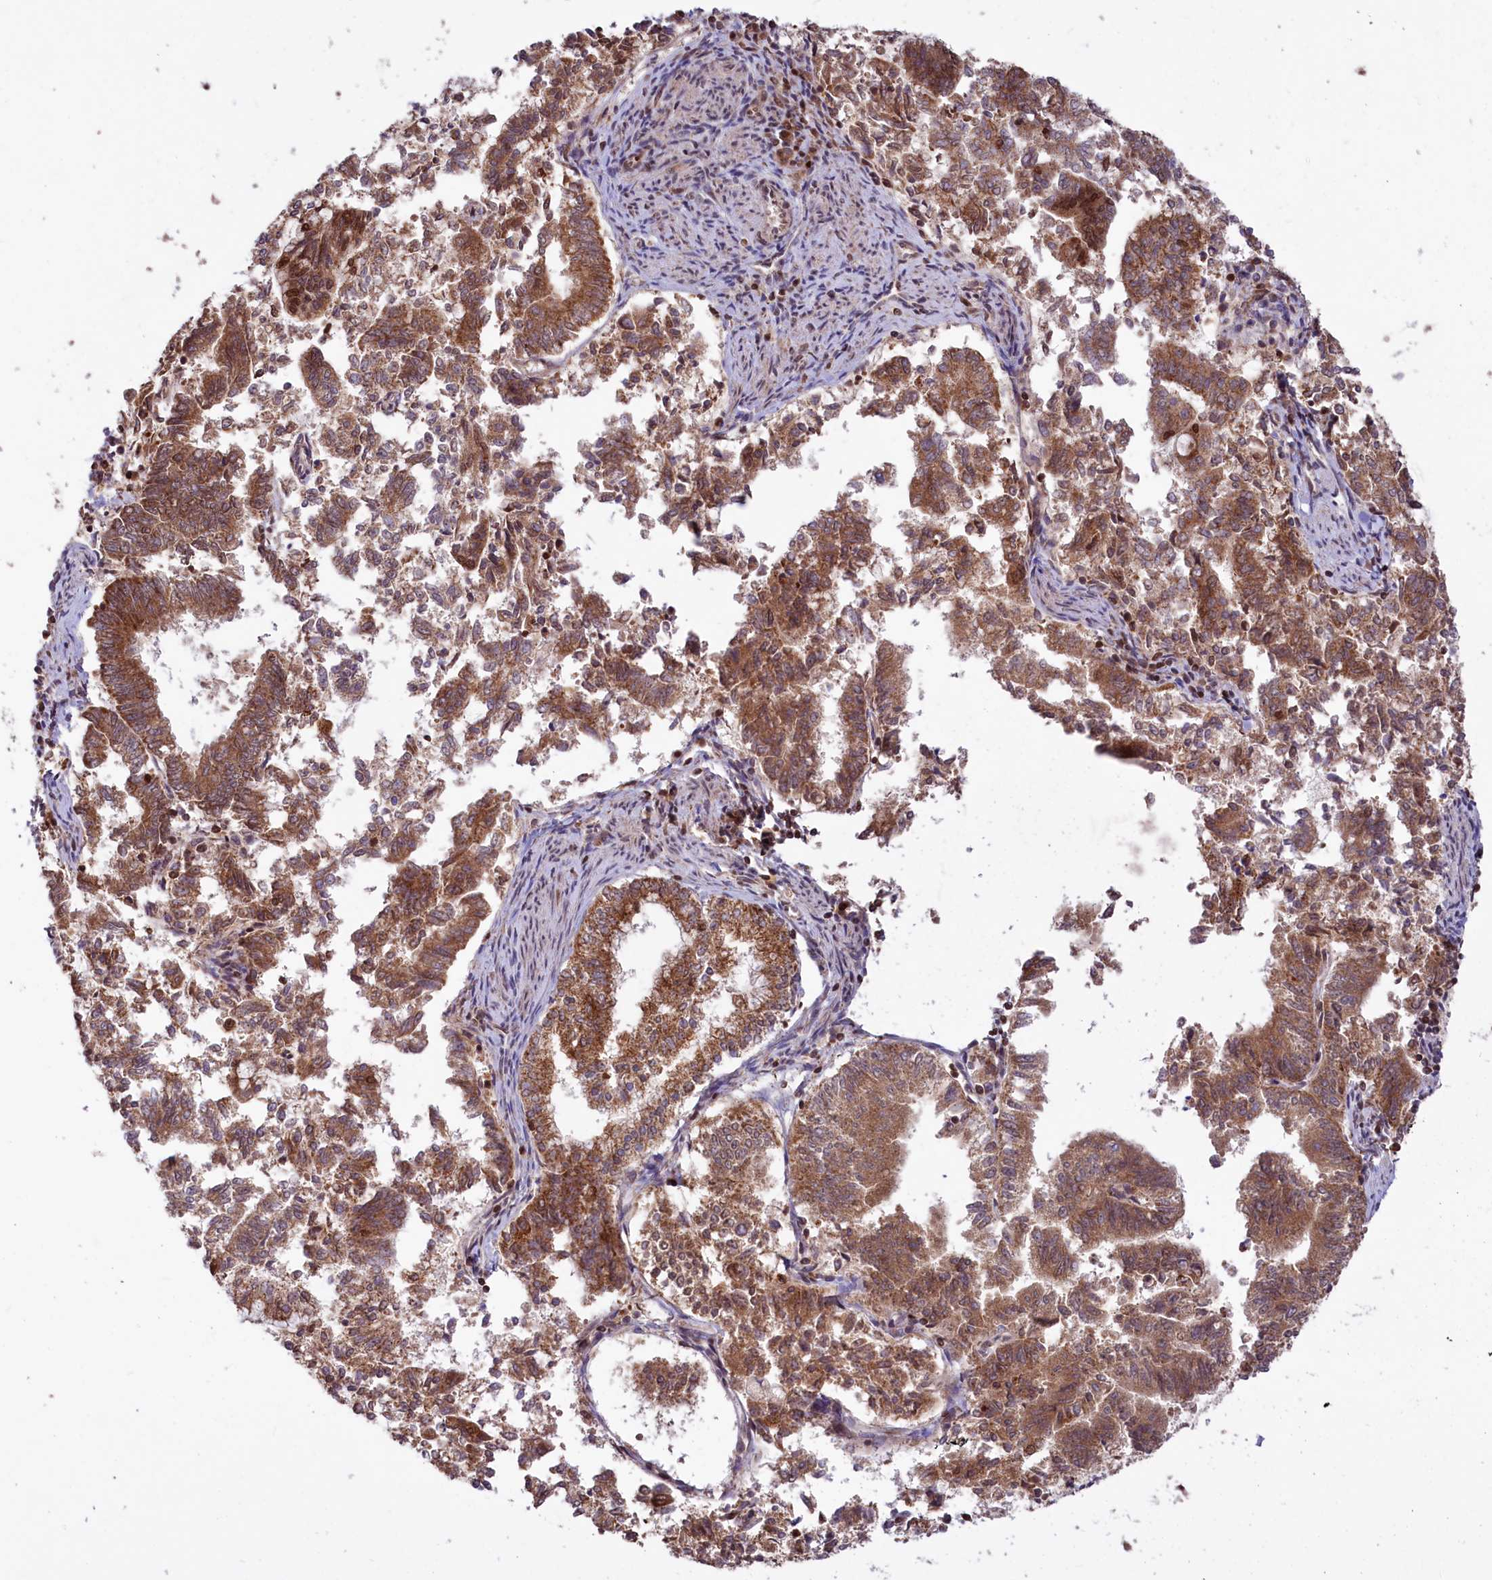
{"staining": {"intensity": "strong", "quantity": ">75%", "location": "cytoplasmic/membranous"}, "tissue": "endometrial cancer", "cell_type": "Tumor cells", "image_type": "cancer", "snomed": [{"axis": "morphology", "description": "Adenocarcinoma, NOS"}, {"axis": "topography", "description": "Endometrium"}], "caption": "Strong cytoplasmic/membranous staining is identified in about >75% of tumor cells in endometrial adenocarcinoma.", "gene": "PHC3", "patient": {"sex": "female", "age": 79}}